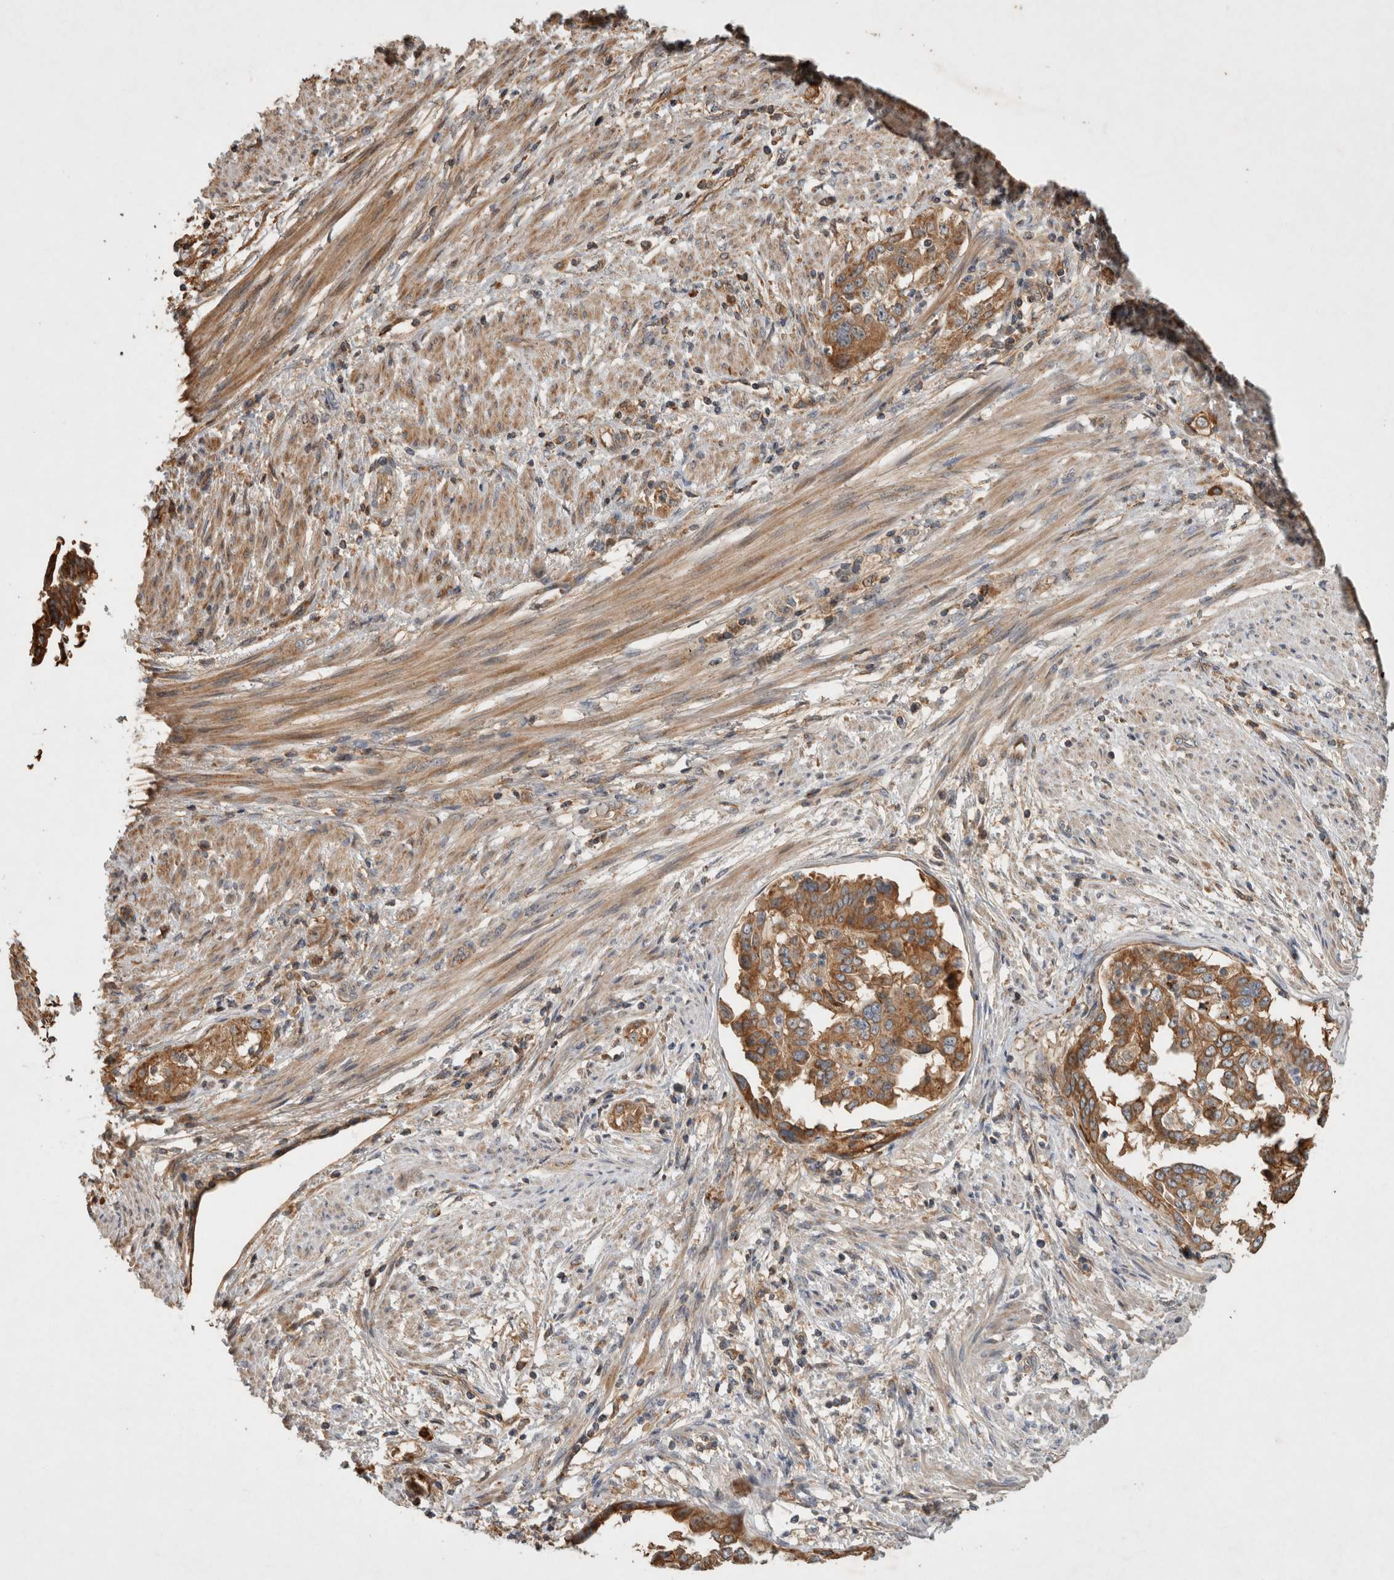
{"staining": {"intensity": "moderate", "quantity": ">75%", "location": "cytoplasmic/membranous"}, "tissue": "endometrial cancer", "cell_type": "Tumor cells", "image_type": "cancer", "snomed": [{"axis": "morphology", "description": "Adenocarcinoma, NOS"}, {"axis": "topography", "description": "Endometrium"}], "caption": "There is medium levels of moderate cytoplasmic/membranous positivity in tumor cells of adenocarcinoma (endometrial), as demonstrated by immunohistochemical staining (brown color).", "gene": "SERAC1", "patient": {"sex": "female", "age": 85}}